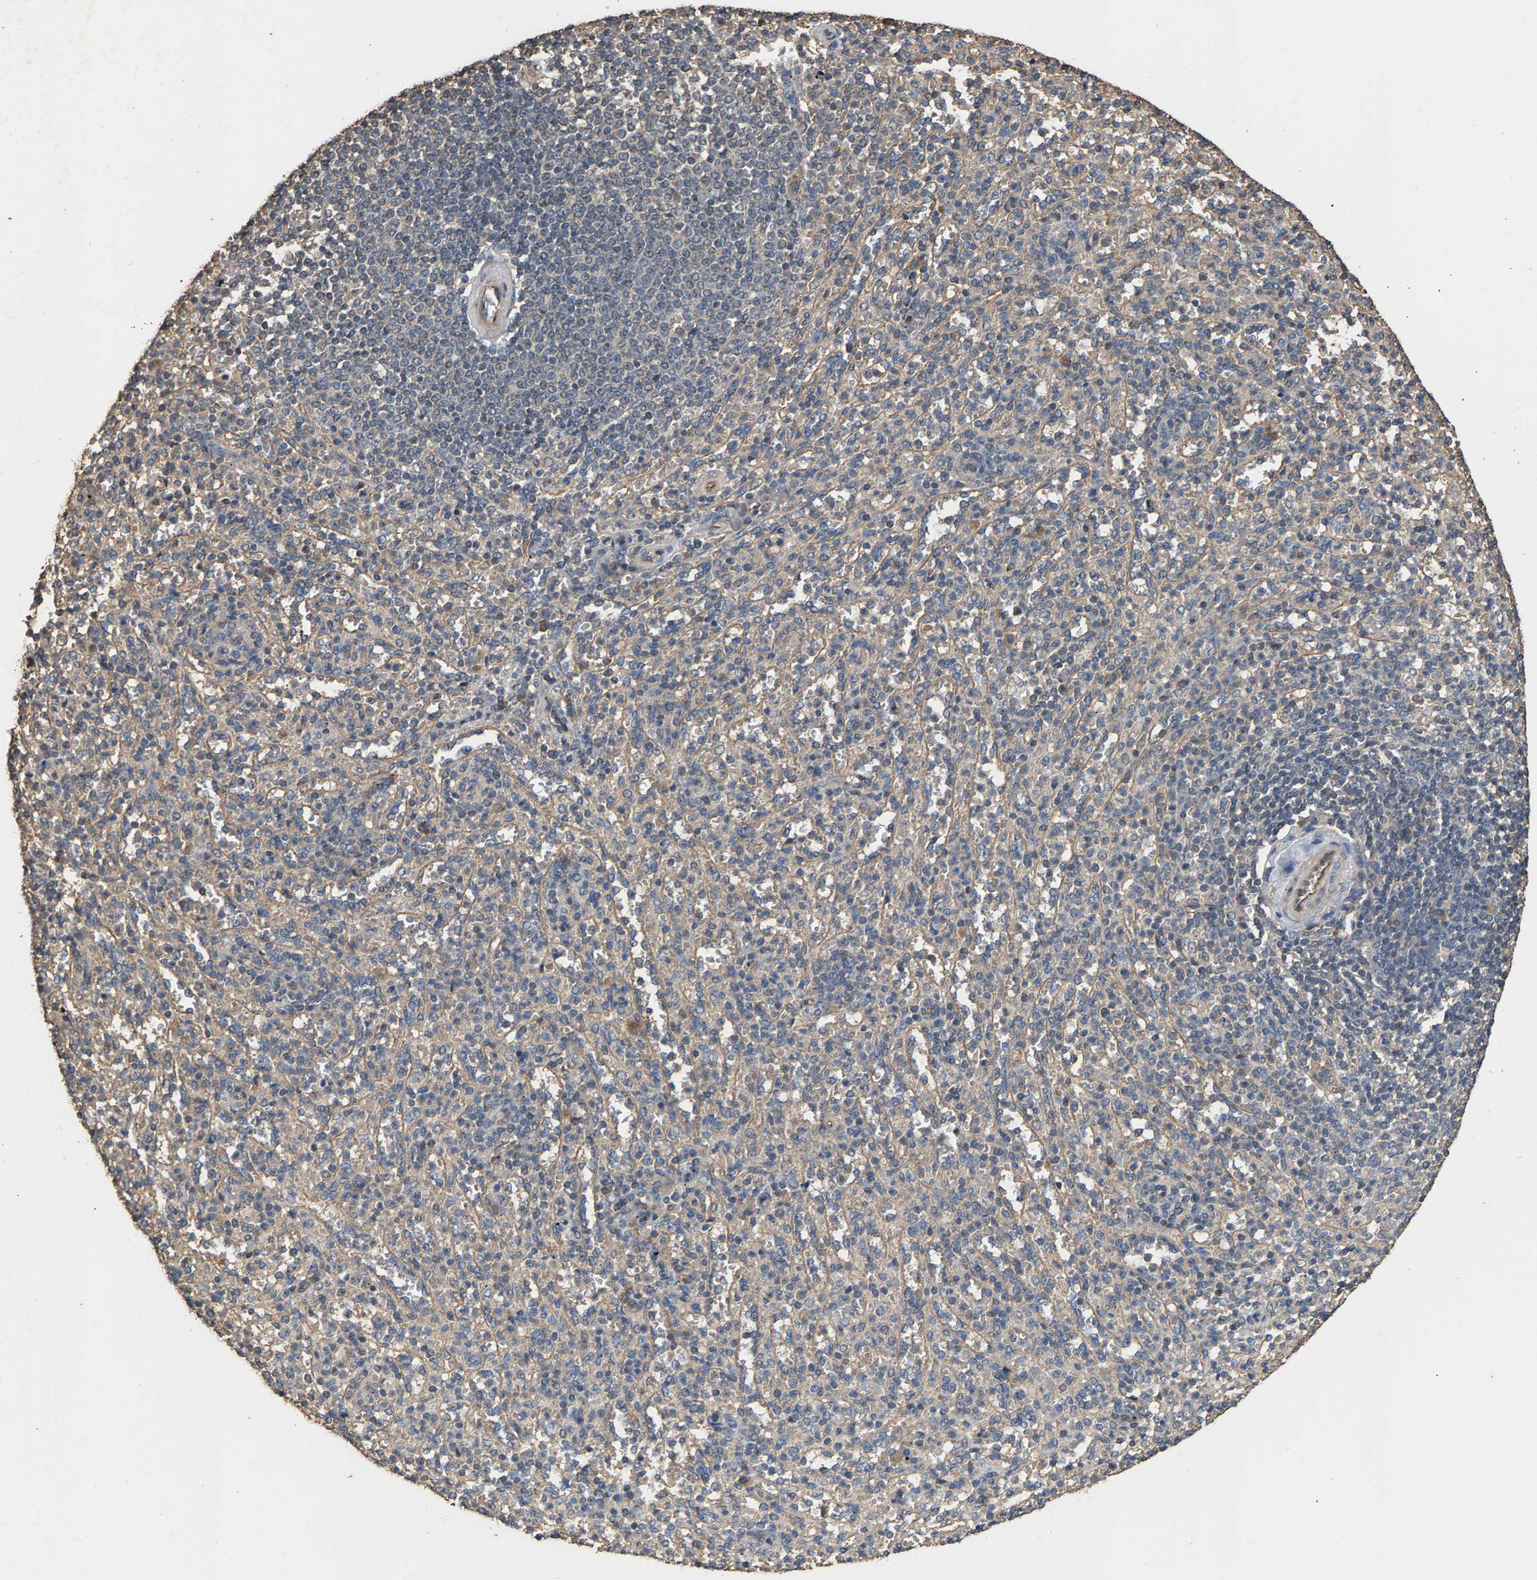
{"staining": {"intensity": "weak", "quantity": "25%-75%", "location": "cytoplasmic/membranous"}, "tissue": "spleen", "cell_type": "Cells in red pulp", "image_type": "normal", "snomed": [{"axis": "morphology", "description": "Normal tissue, NOS"}, {"axis": "topography", "description": "Spleen"}], "caption": "This histopathology image exhibits IHC staining of benign human spleen, with low weak cytoplasmic/membranous positivity in about 25%-75% of cells in red pulp.", "gene": "HTRA3", "patient": {"sex": "male", "age": 36}}